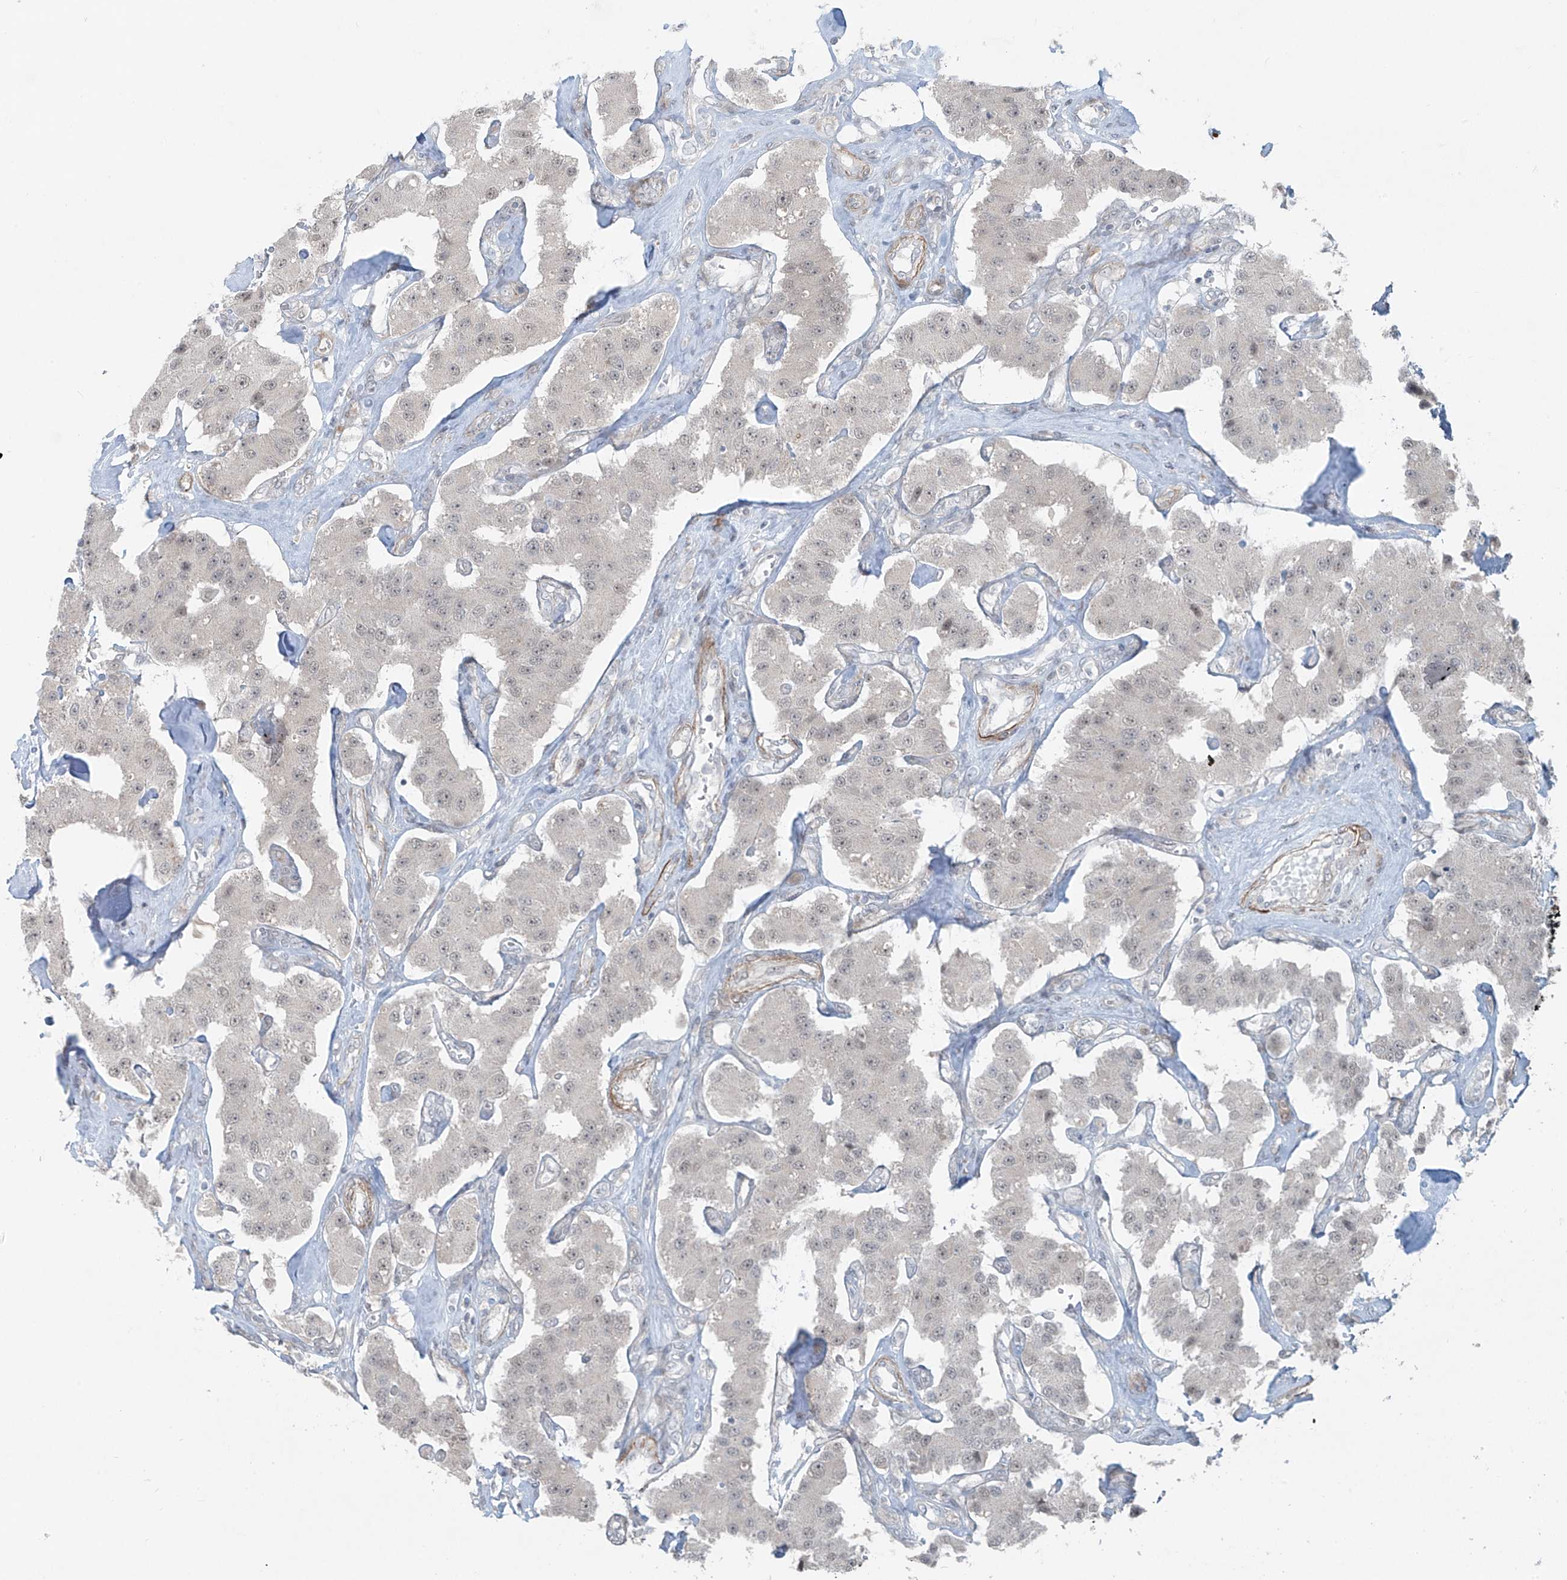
{"staining": {"intensity": "negative", "quantity": "none", "location": "none"}, "tissue": "carcinoid", "cell_type": "Tumor cells", "image_type": "cancer", "snomed": [{"axis": "morphology", "description": "Carcinoid, malignant, NOS"}, {"axis": "topography", "description": "Pancreas"}], "caption": "The histopathology image reveals no significant positivity in tumor cells of malignant carcinoid. Nuclei are stained in blue.", "gene": "RASGEF1A", "patient": {"sex": "male", "age": 41}}